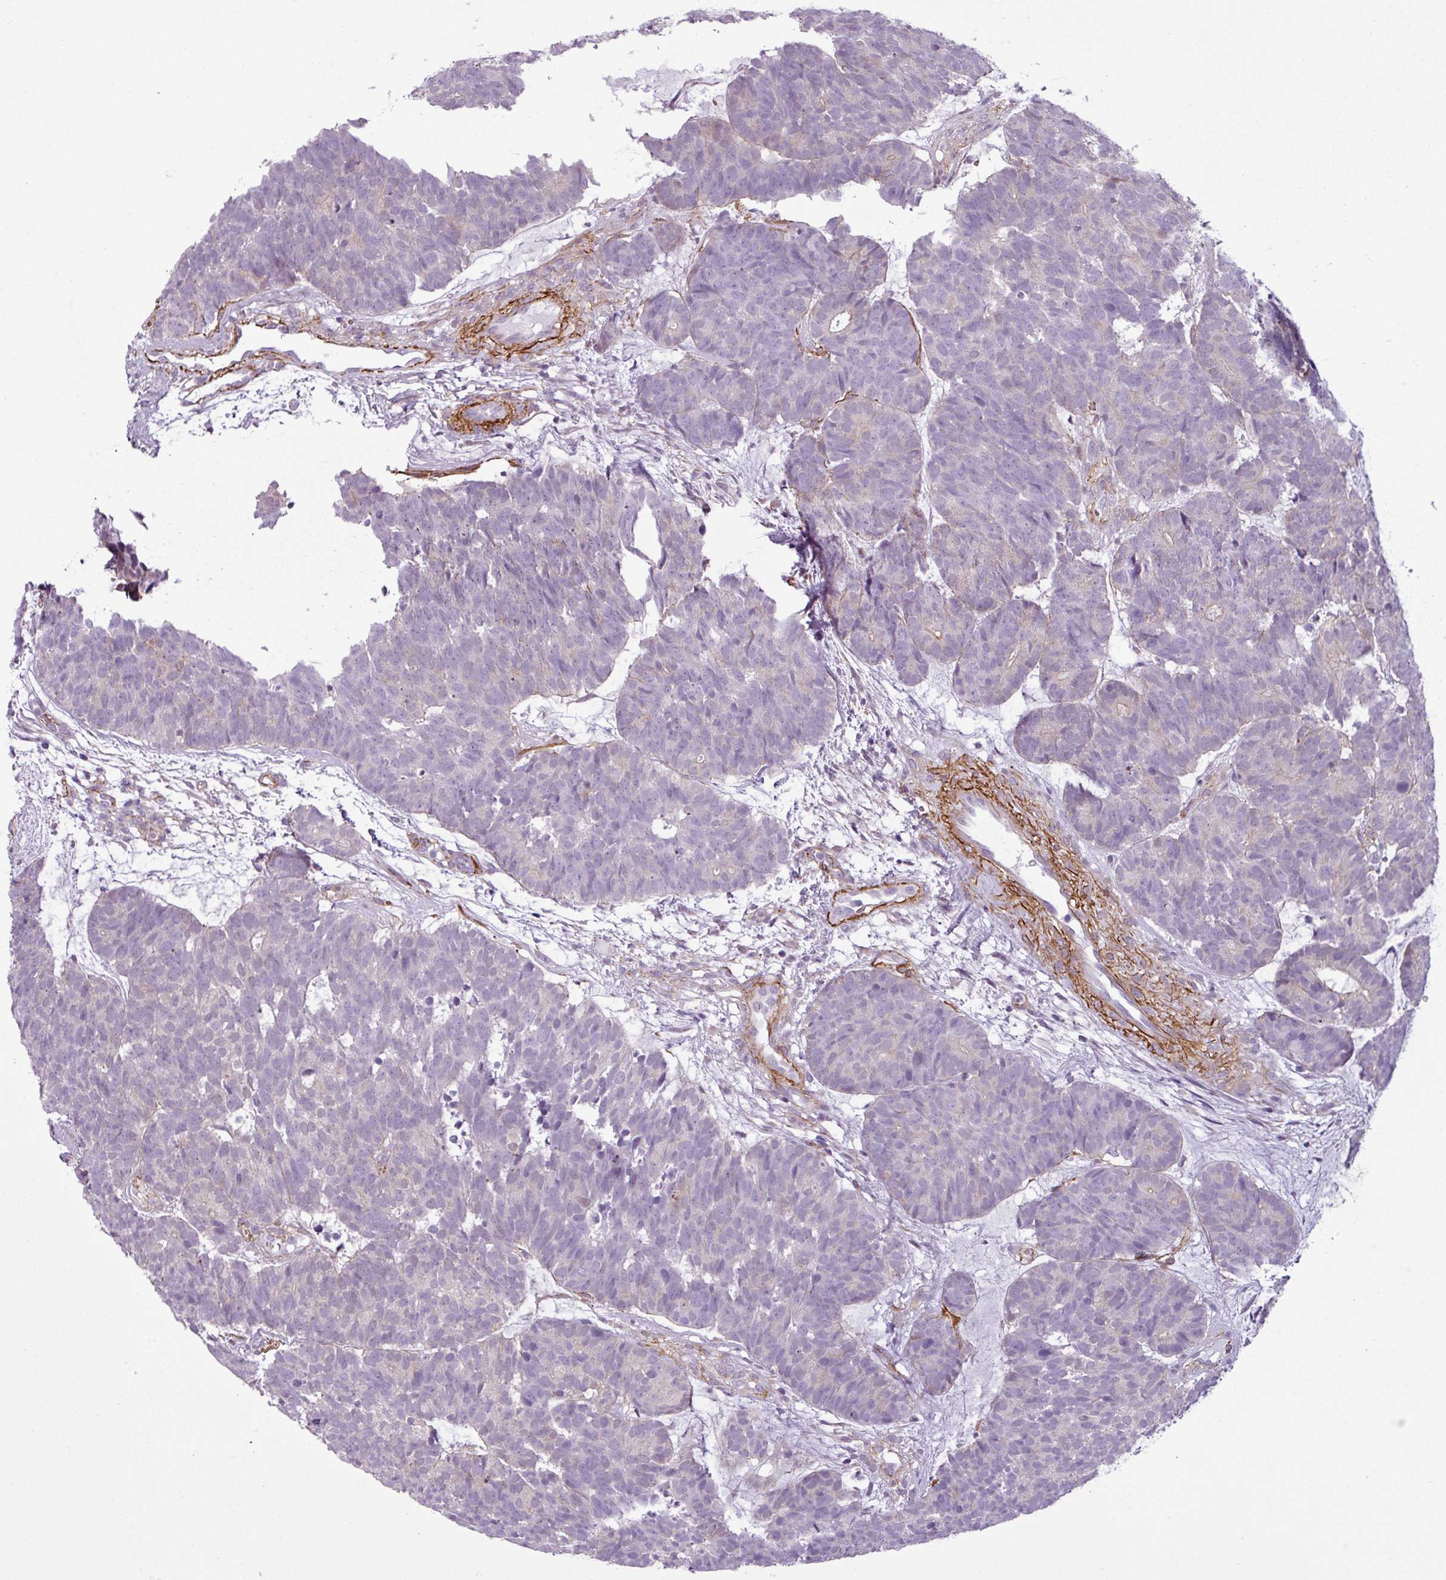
{"staining": {"intensity": "negative", "quantity": "none", "location": "none"}, "tissue": "head and neck cancer", "cell_type": "Tumor cells", "image_type": "cancer", "snomed": [{"axis": "morphology", "description": "Adenocarcinoma, NOS"}, {"axis": "topography", "description": "Head-Neck"}], "caption": "IHC image of neoplastic tissue: human head and neck cancer (adenocarcinoma) stained with DAB (3,3'-diaminobenzidine) displays no significant protein staining in tumor cells.", "gene": "ATP10A", "patient": {"sex": "female", "age": 81}}